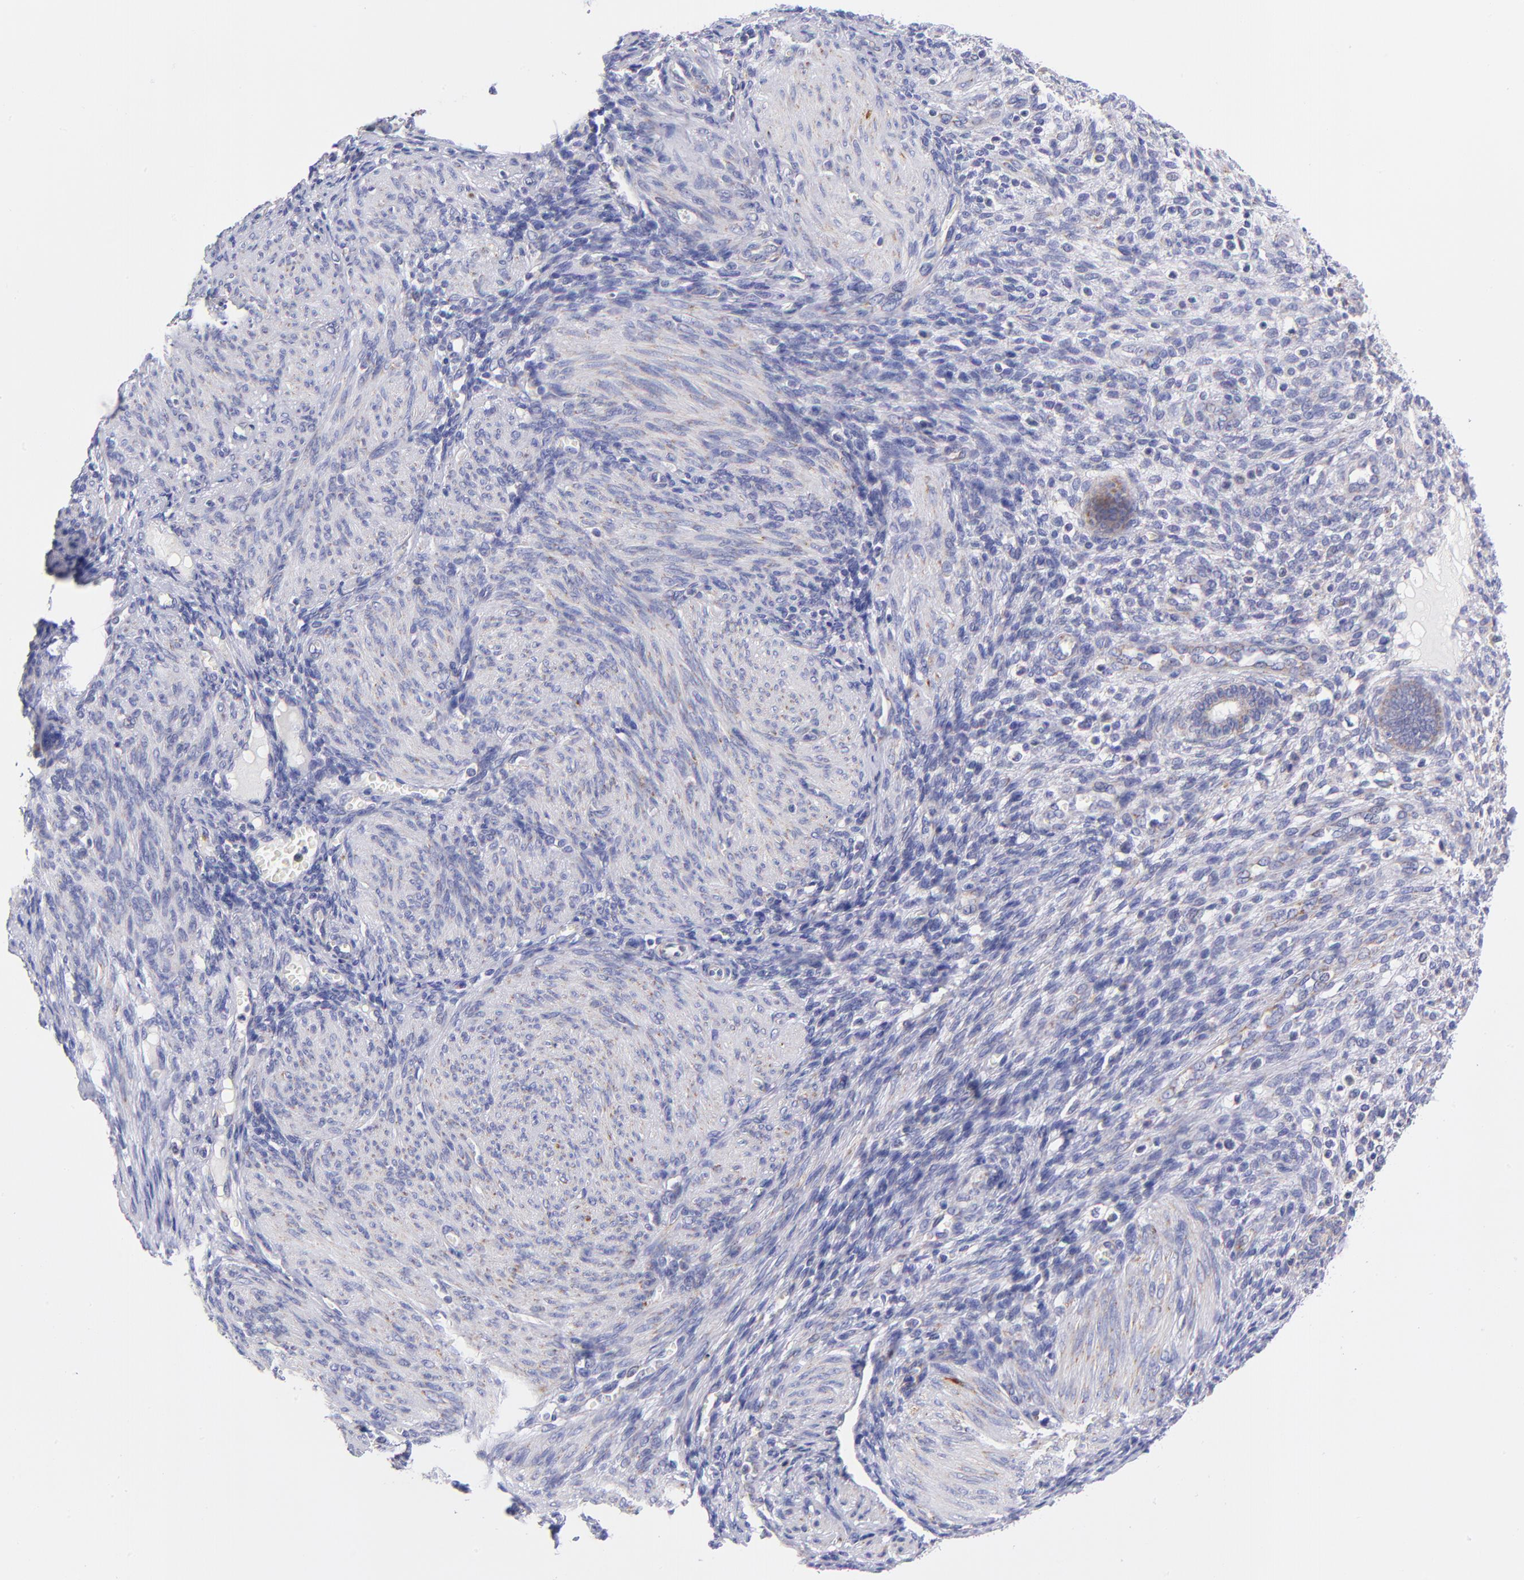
{"staining": {"intensity": "negative", "quantity": "none", "location": "none"}, "tissue": "endometrium", "cell_type": "Cells in endometrial stroma", "image_type": "normal", "snomed": [{"axis": "morphology", "description": "Normal tissue, NOS"}, {"axis": "topography", "description": "Endometrium"}], "caption": "A high-resolution histopathology image shows IHC staining of unremarkable endometrium, which demonstrates no significant expression in cells in endometrial stroma.", "gene": "NDUFB7", "patient": {"sex": "female", "age": 72}}